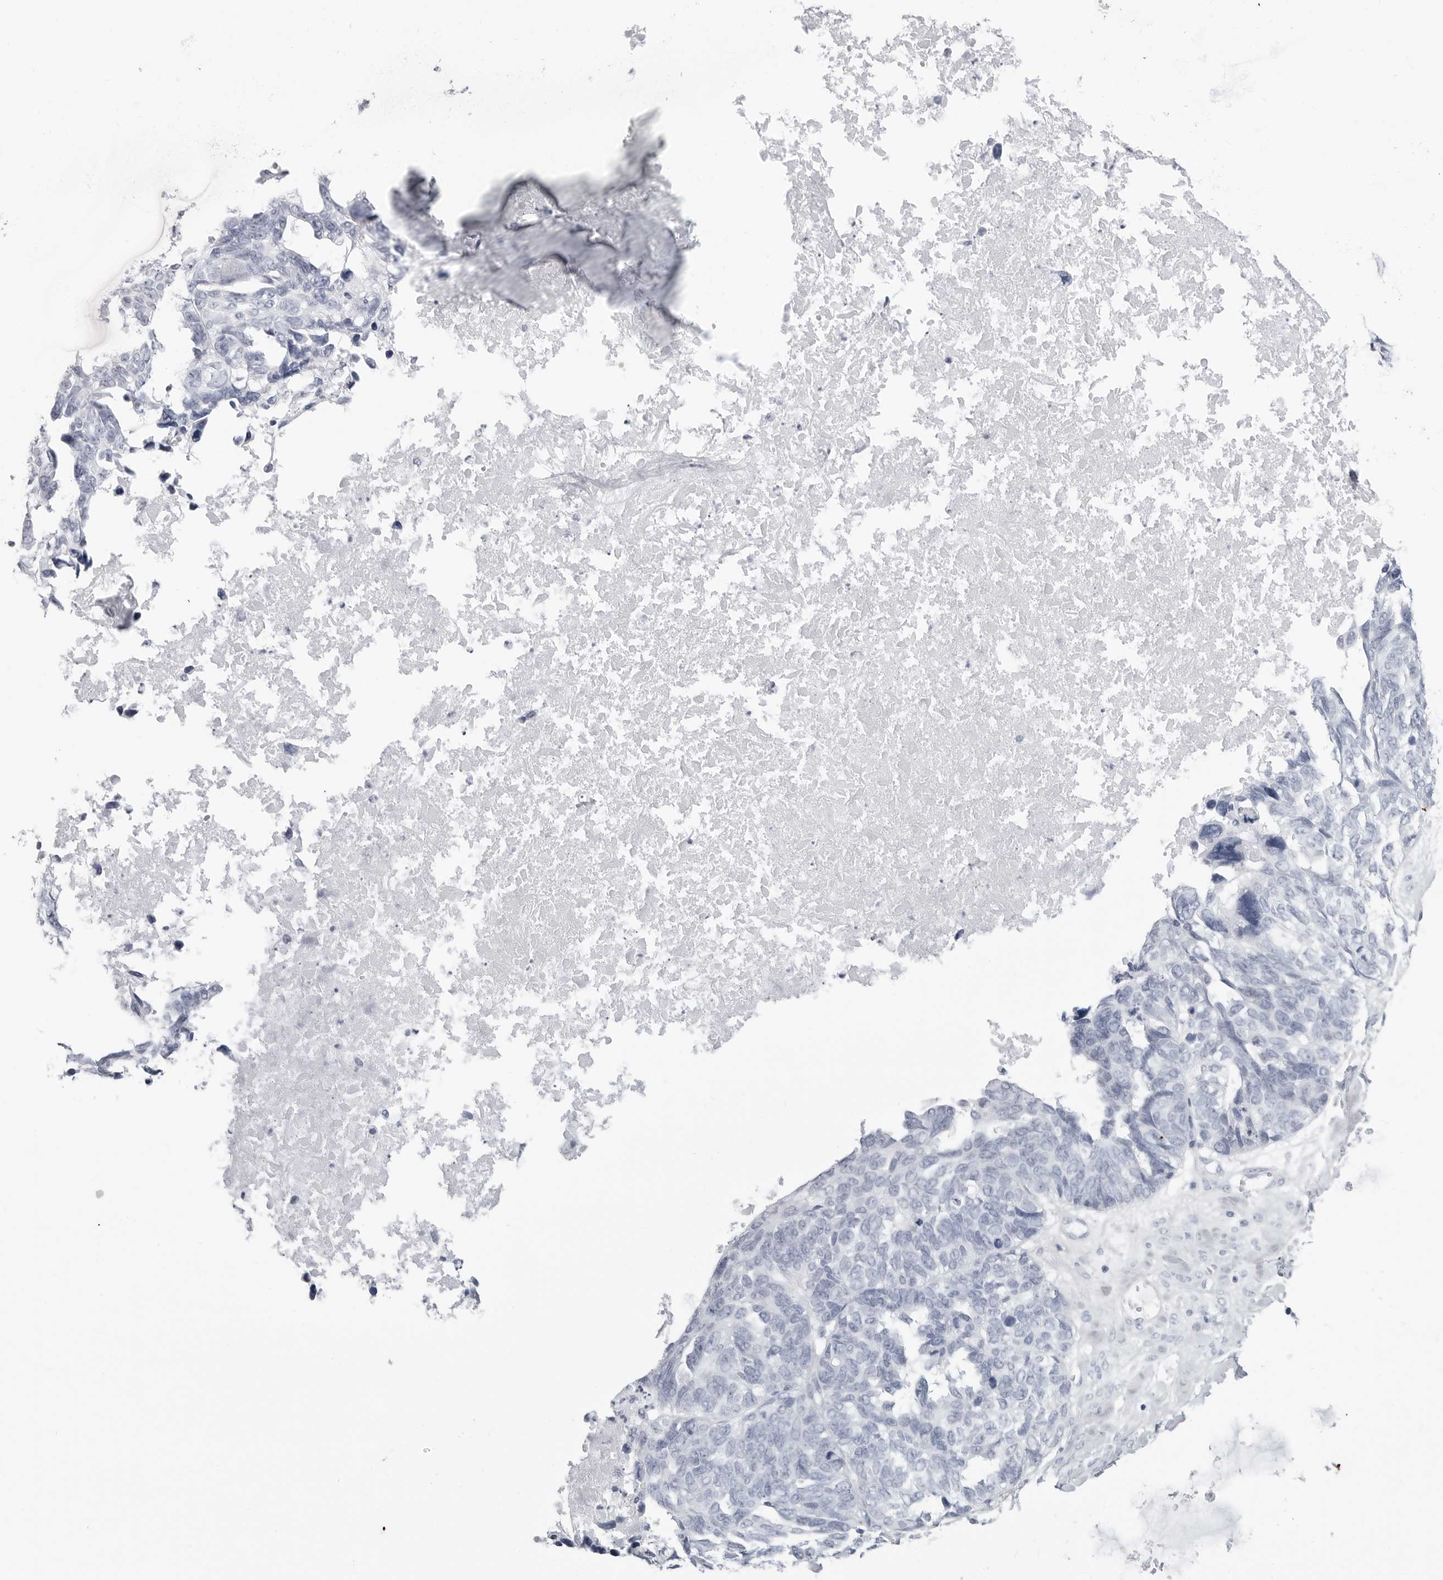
{"staining": {"intensity": "negative", "quantity": "none", "location": "none"}, "tissue": "ovarian cancer", "cell_type": "Tumor cells", "image_type": "cancer", "snomed": [{"axis": "morphology", "description": "Cystadenocarcinoma, serous, NOS"}, {"axis": "topography", "description": "Ovary"}], "caption": "Tumor cells are negative for brown protein staining in ovarian cancer. Brightfield microscopy of immunohistochemistry (IHC) stained with DAB (3,3'-diaminobenzidine) (brown) and hematoxylin (blue), captured at high magnification.", "gene": "CSH1", "patient": {"sex": "female", "age": 79}}